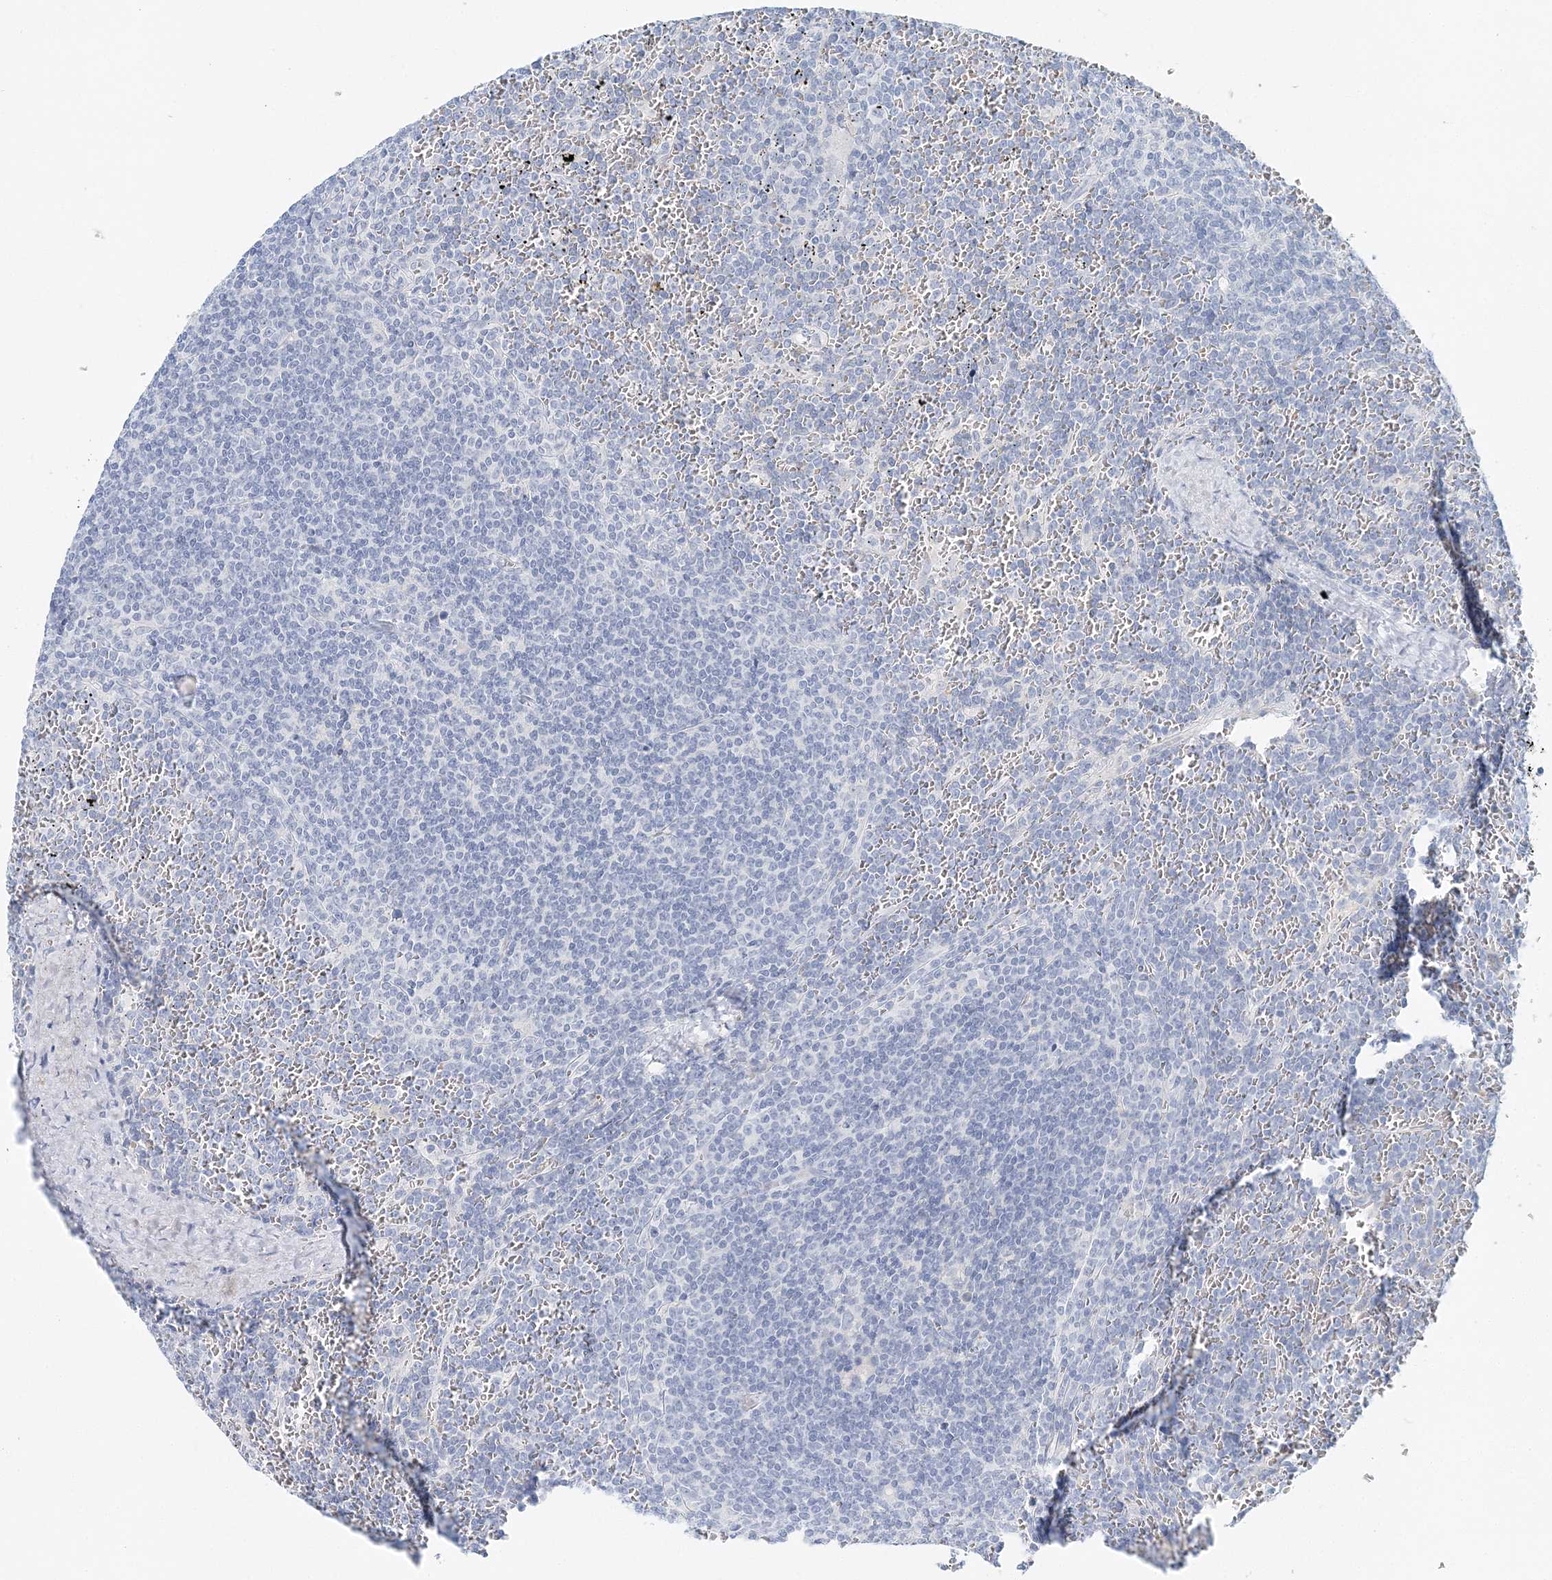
{"staining": {"intensity": "negative", "quantity": "none", "location": "none"}, "tissue": "lymphoma", "cell_type": "Tumor cells", "image_type": "cancer", "snomed": [{"axis": "morphology", "description": "Malignant lymphoma, non-Hodgkin's type, Low grade"}, {"axis": "topography", "description": "Spleen"}], "caption": "High power microscopy photomicrograph of an IHC photomicrograph of malignant lymphoma, non-Hodgkin's type (low-grade), revealing no significant expression in tumor cells.", "gene": "VILL", "patient": {"sex": "female", "age": 19}}